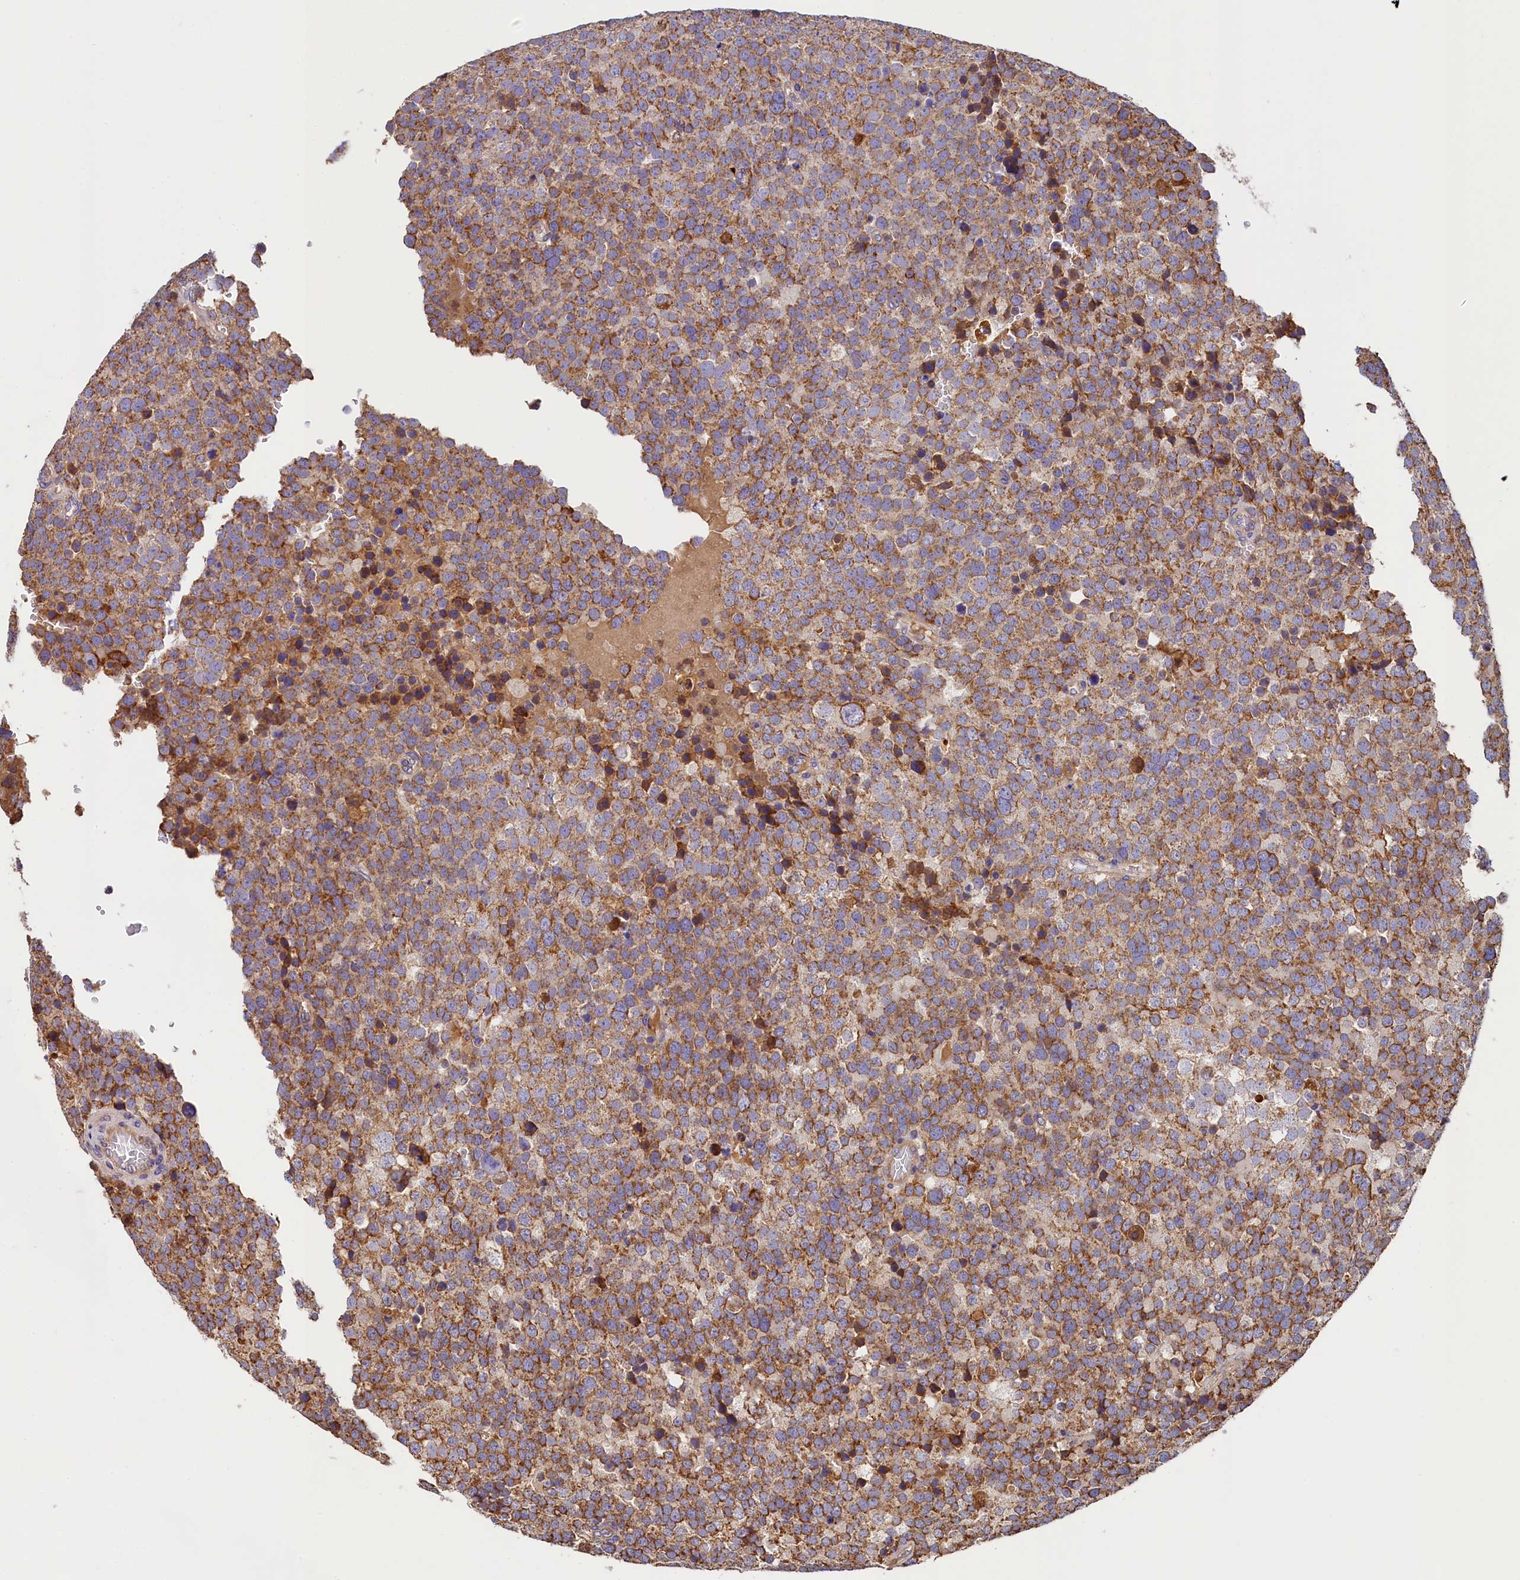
{"staining": {"intensity": "moderate", "quantity": ">75%", "location": "cytoplasmic/membranous"}, "tissue": "testis cancer", "cell_type": "Tumor cells", "image_type": "cancer", "snomed": [{"axis": "morphology", "description": "Seminoma, NOS"}, {"axis": "topography", "description": "Testis"}], "caption": "The photomicrograph displays staining of testis cancer, revealing moderate cytoplasmic/membranous protein positivity (brown color) within tumor cells.", "gene": "SEC31B", "patient": {"sex": "male", "age": 71}}